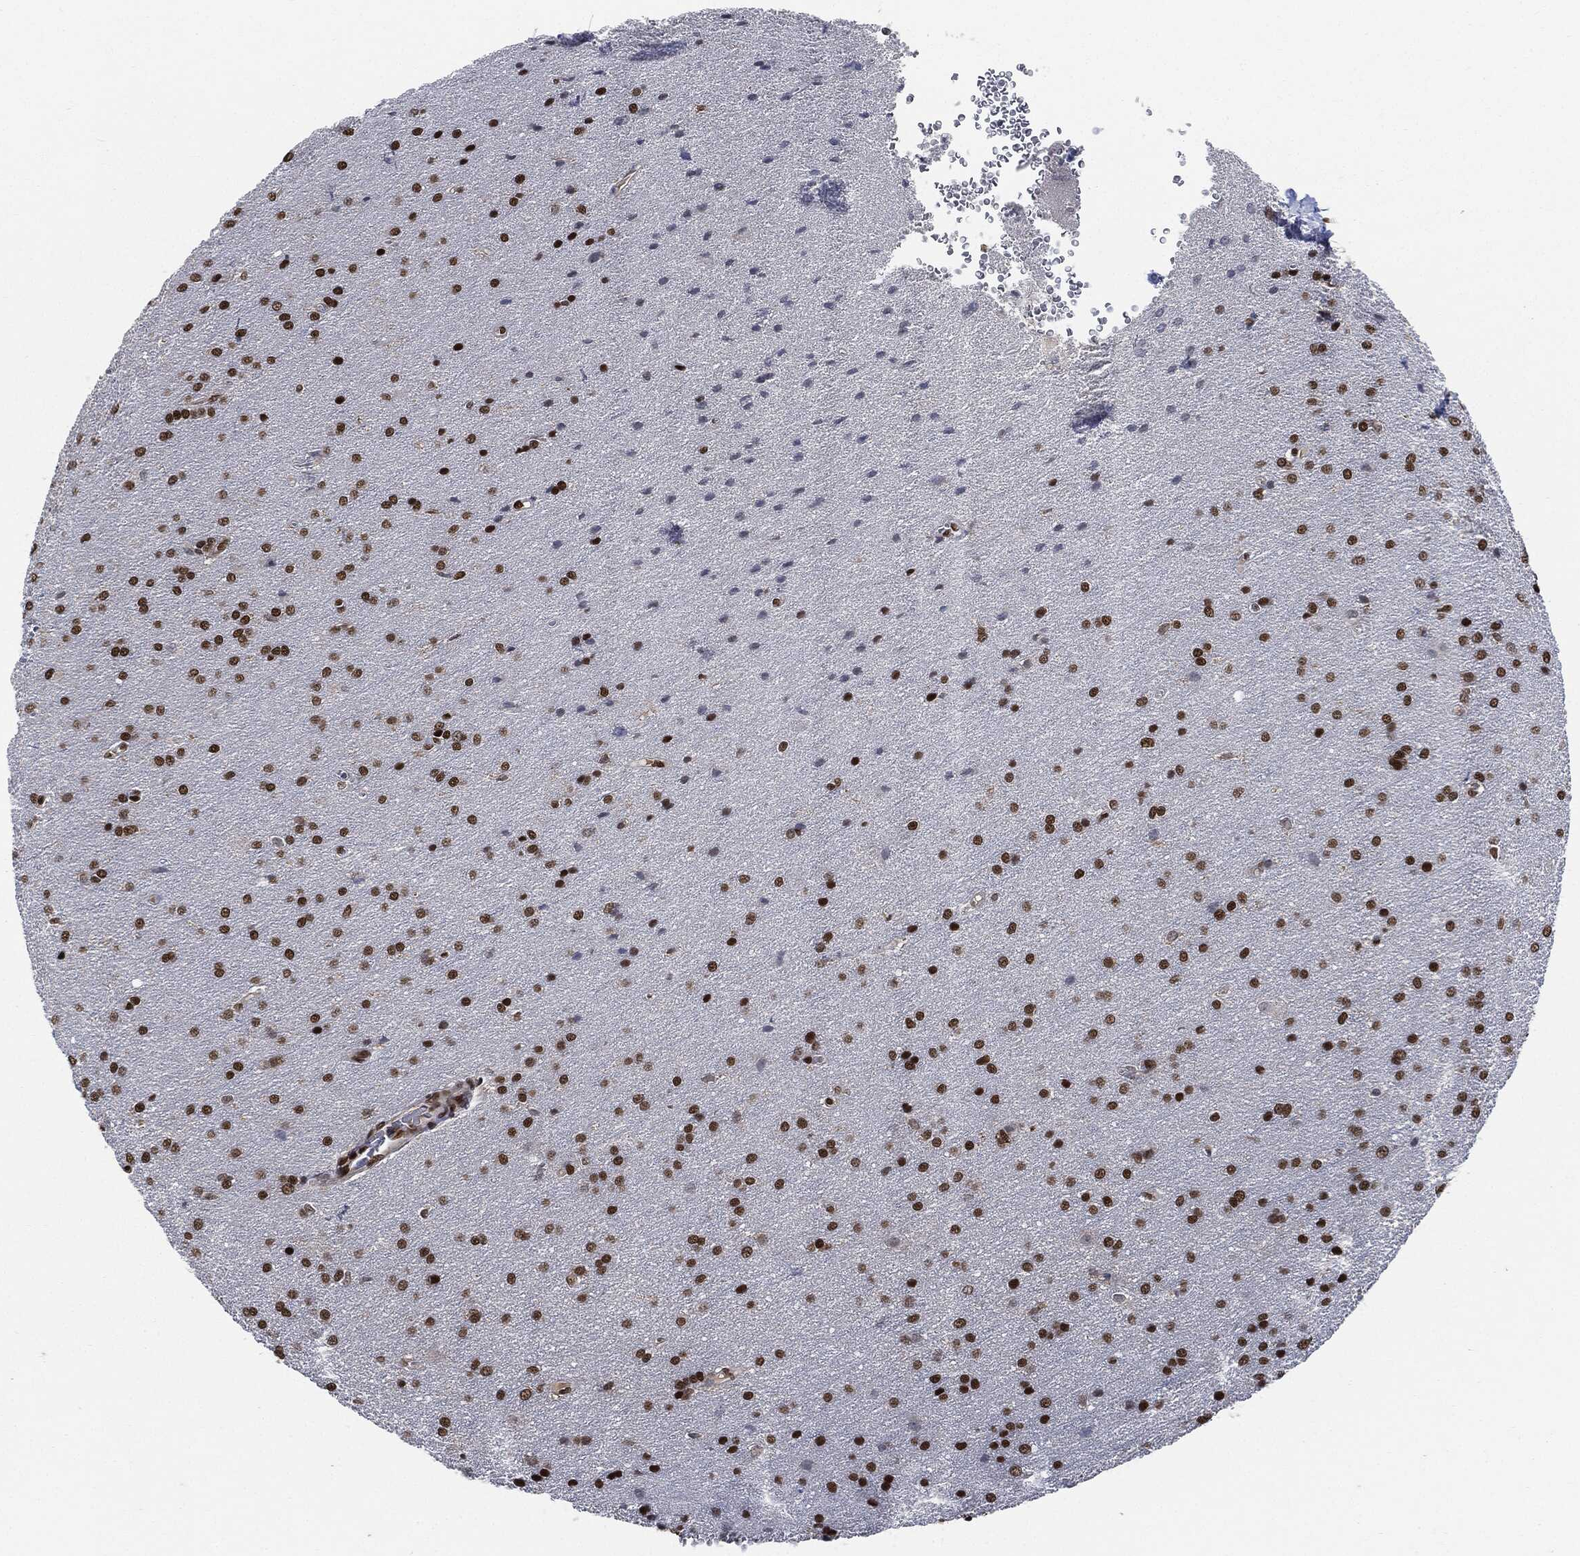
{"staining": {"intensity": "strong", "quantity": ">75%", "location": "nuclear"}, "tissue": "glioma", "cell_type": "Tumor cells", "image_type": "cancer", "snomed": [{"axis": "morphology", "description": "Glioma, malignant, Low grade"}, {"axis": "topography", "description": "Brain"}], "caption": "High-power microscopy captured an IHC image of glioma, revealing strong nuclear positivity in approximately >75% of tumor cells.", "gene": "PCNA", "patient": {"sex": "female", "age": 32}}